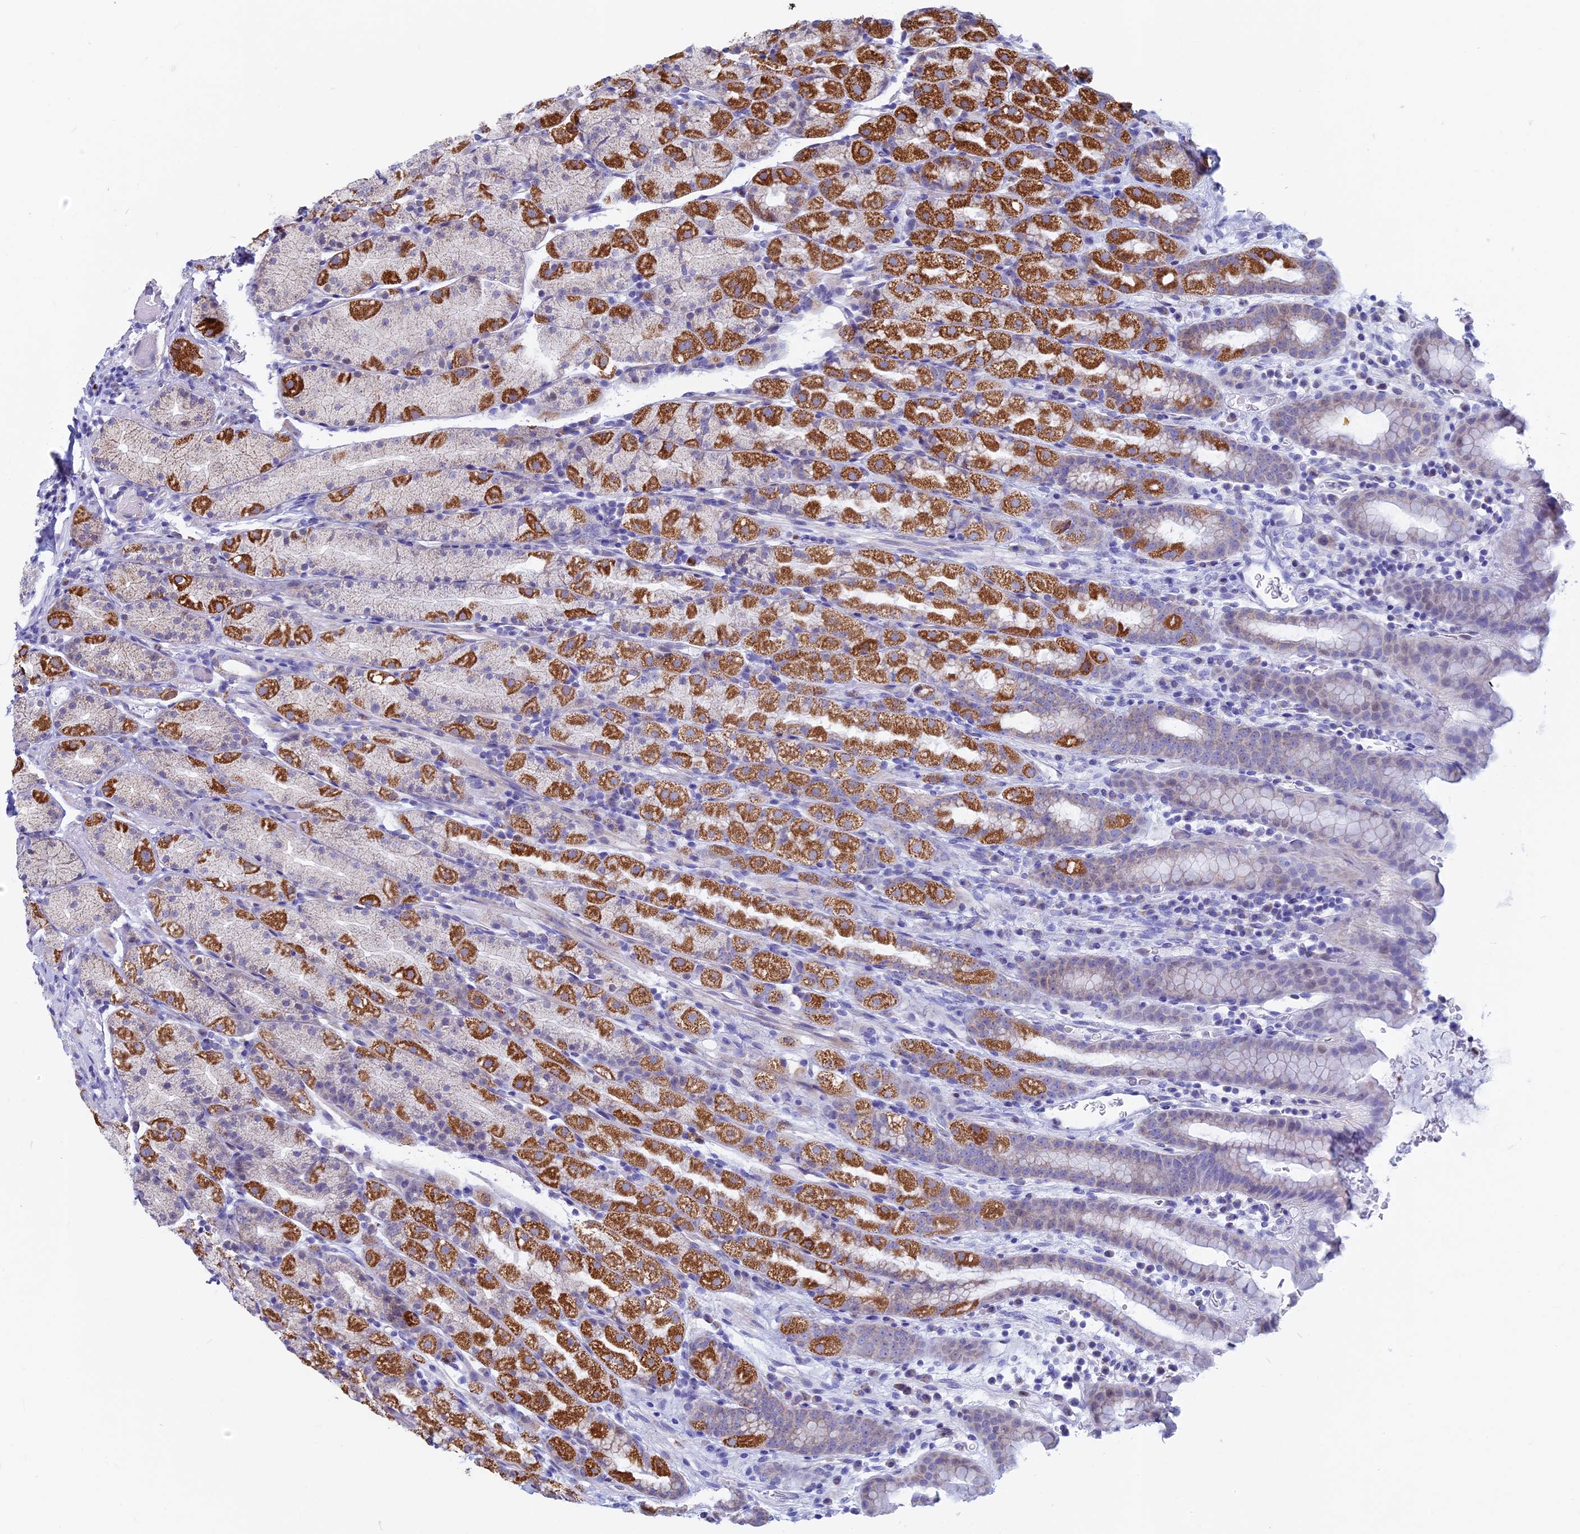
{"staining": {"intensity": "strong", "quantity": "25%-75%", "location": "cytoplasmic/membranous"}, "tissue": "stomach", "cell_type": "Glandular cells", "image_type": "normal", "snomed": [{"axis": "morphology", "description": "Normal tissue, NOS"}, {"axis": "topography", "description": "Stomach, upper"}, {"axis": "topography", "description": "Stomach, lower"}, {"axis": "topography", "description": "Small intestine"}], "caption": "Protein analysis of unremarkable stomach displays strong cytoplasmic/membranous positivity in approximately 25%-75% of glandular cells.", "gene": "ACSS1", "patient": {"sex": "male", "age": 68}}